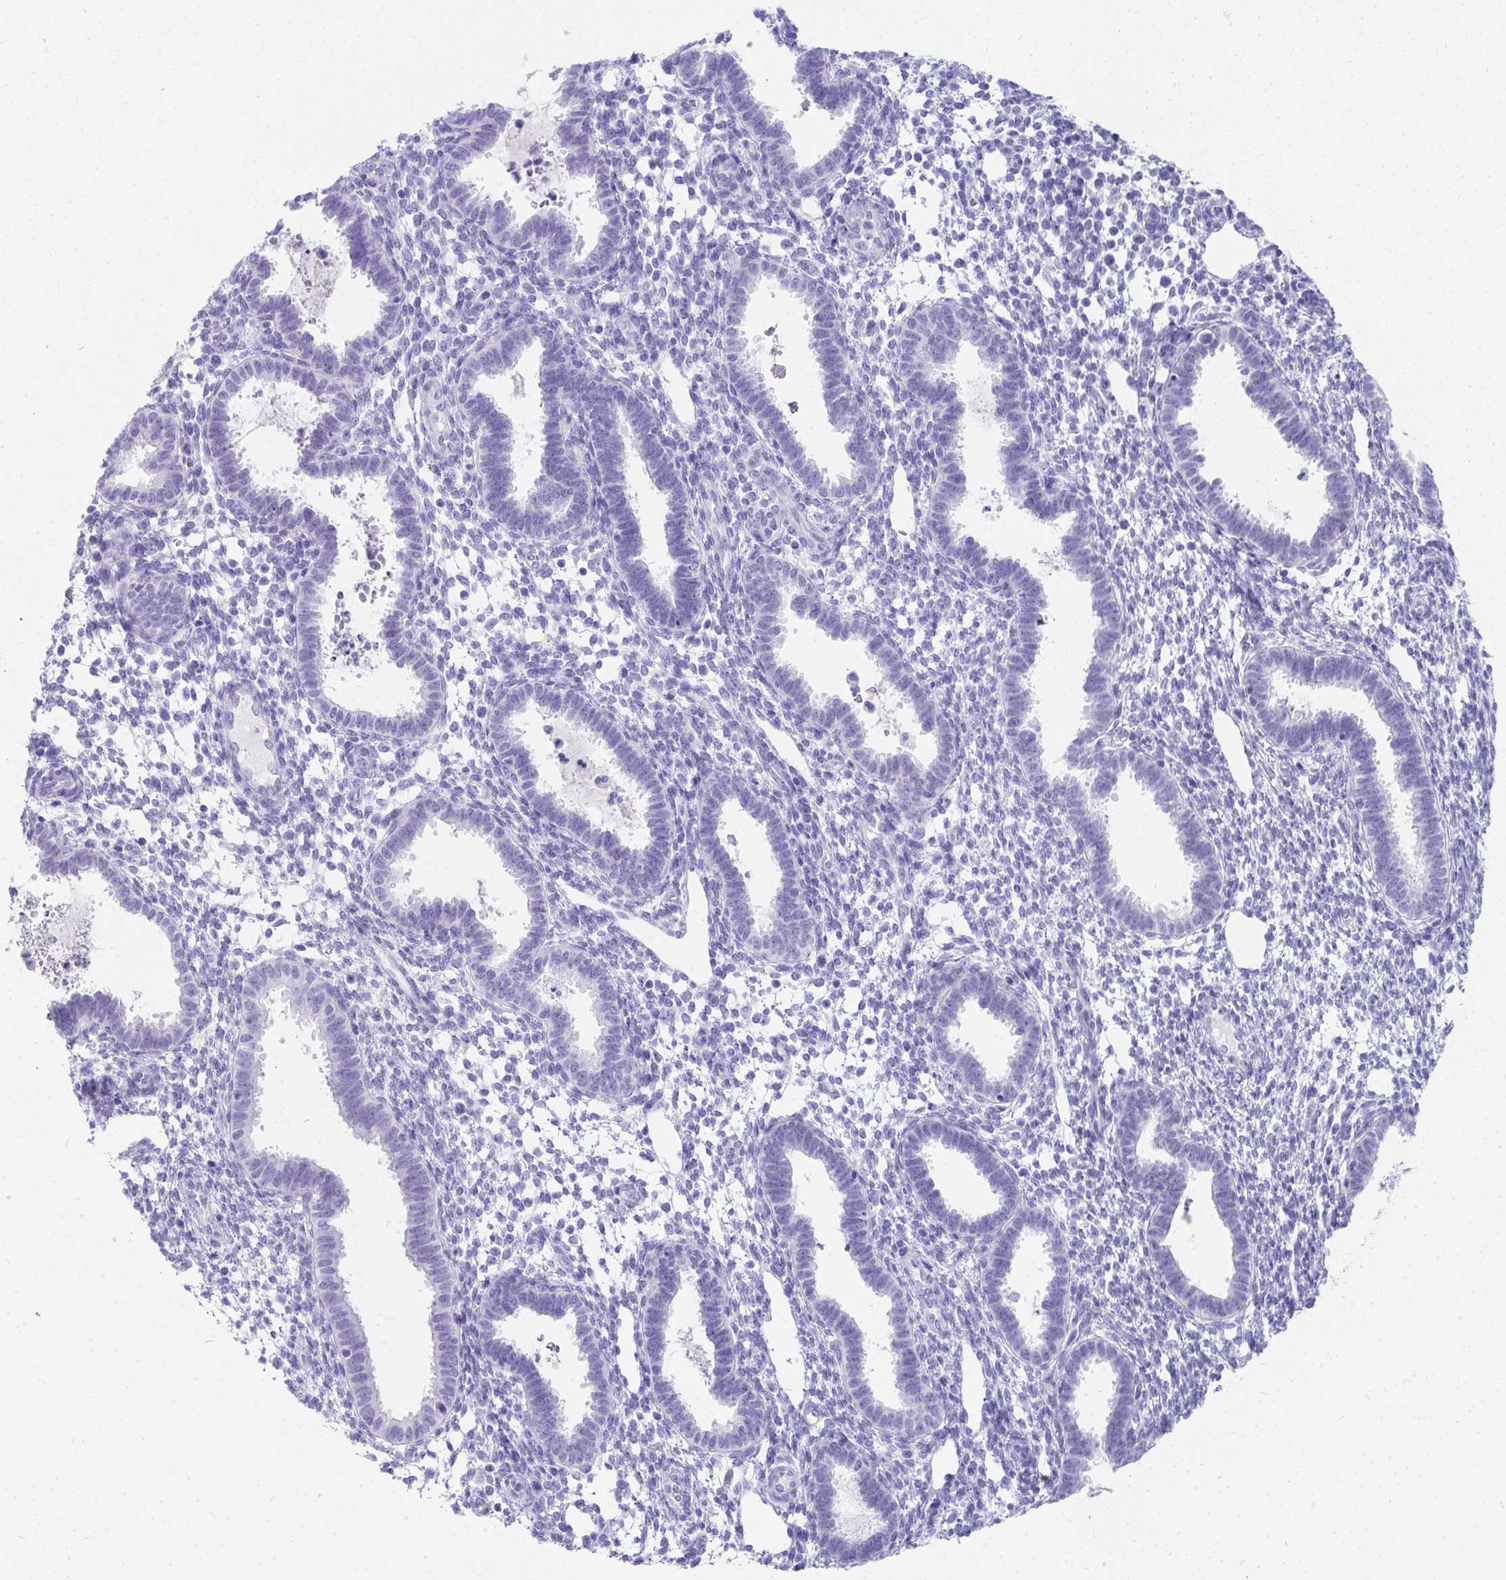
{"staining": {"intensity": "negative", "quantity": "none", "location": "none"}, "tissue": "endometrial cancer", "cell_type": "Tumor cells", "image_type": "cancer", "snomed": [{"axis": "morphology", "description": "Adenocarcinoma, NOS"}, {"axis": "topography", "description": "Uterus"}], "caption": "Tumor cells show no significant expression in endometrial adenocarcinoma.", "gene": "SEC14L3", "patient": {"sex": "female", "age": 44}}